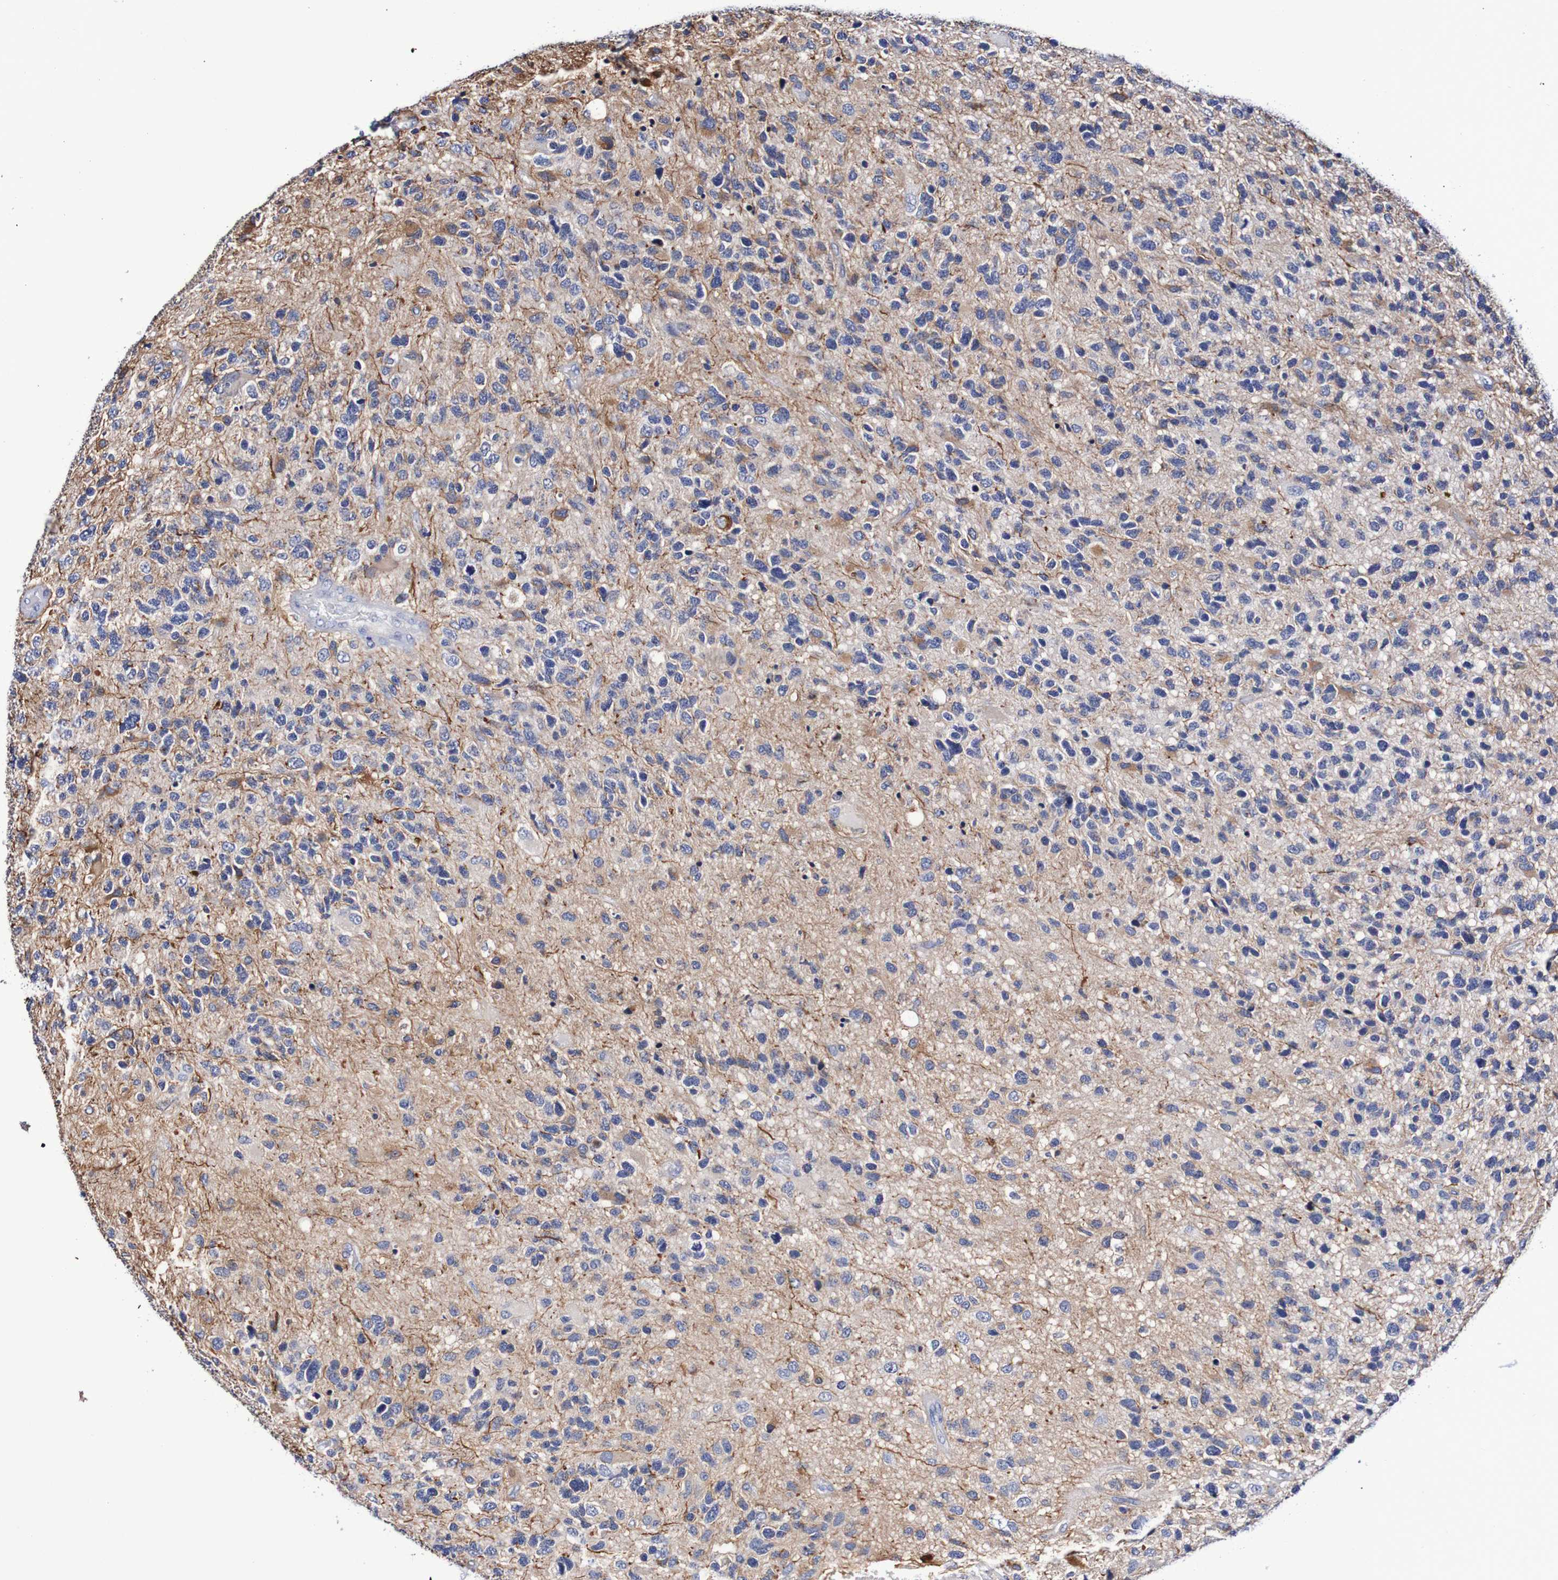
{"staining": {"intensity": "negative", "quantity": "none", "location": "none"}, "tissue": "glioma", "cell_type": "Tumor cells", "image_type": "cancer", "snomed": [{"axis": "morphology", "description": "Glioma, malignant, High grade"}, {"axis": "topography", "description": "Brain"}], "caption": "Immunohistochemistry micrograph of neoplastic tissue: human high-grade glioma (malignant) stained with DAB (3,3'-diaminobenzidine) reveals no significant protein positivity in tumor cells.", "gene": "SEZ6", "patient": {"sex": "female", "age": 58}}